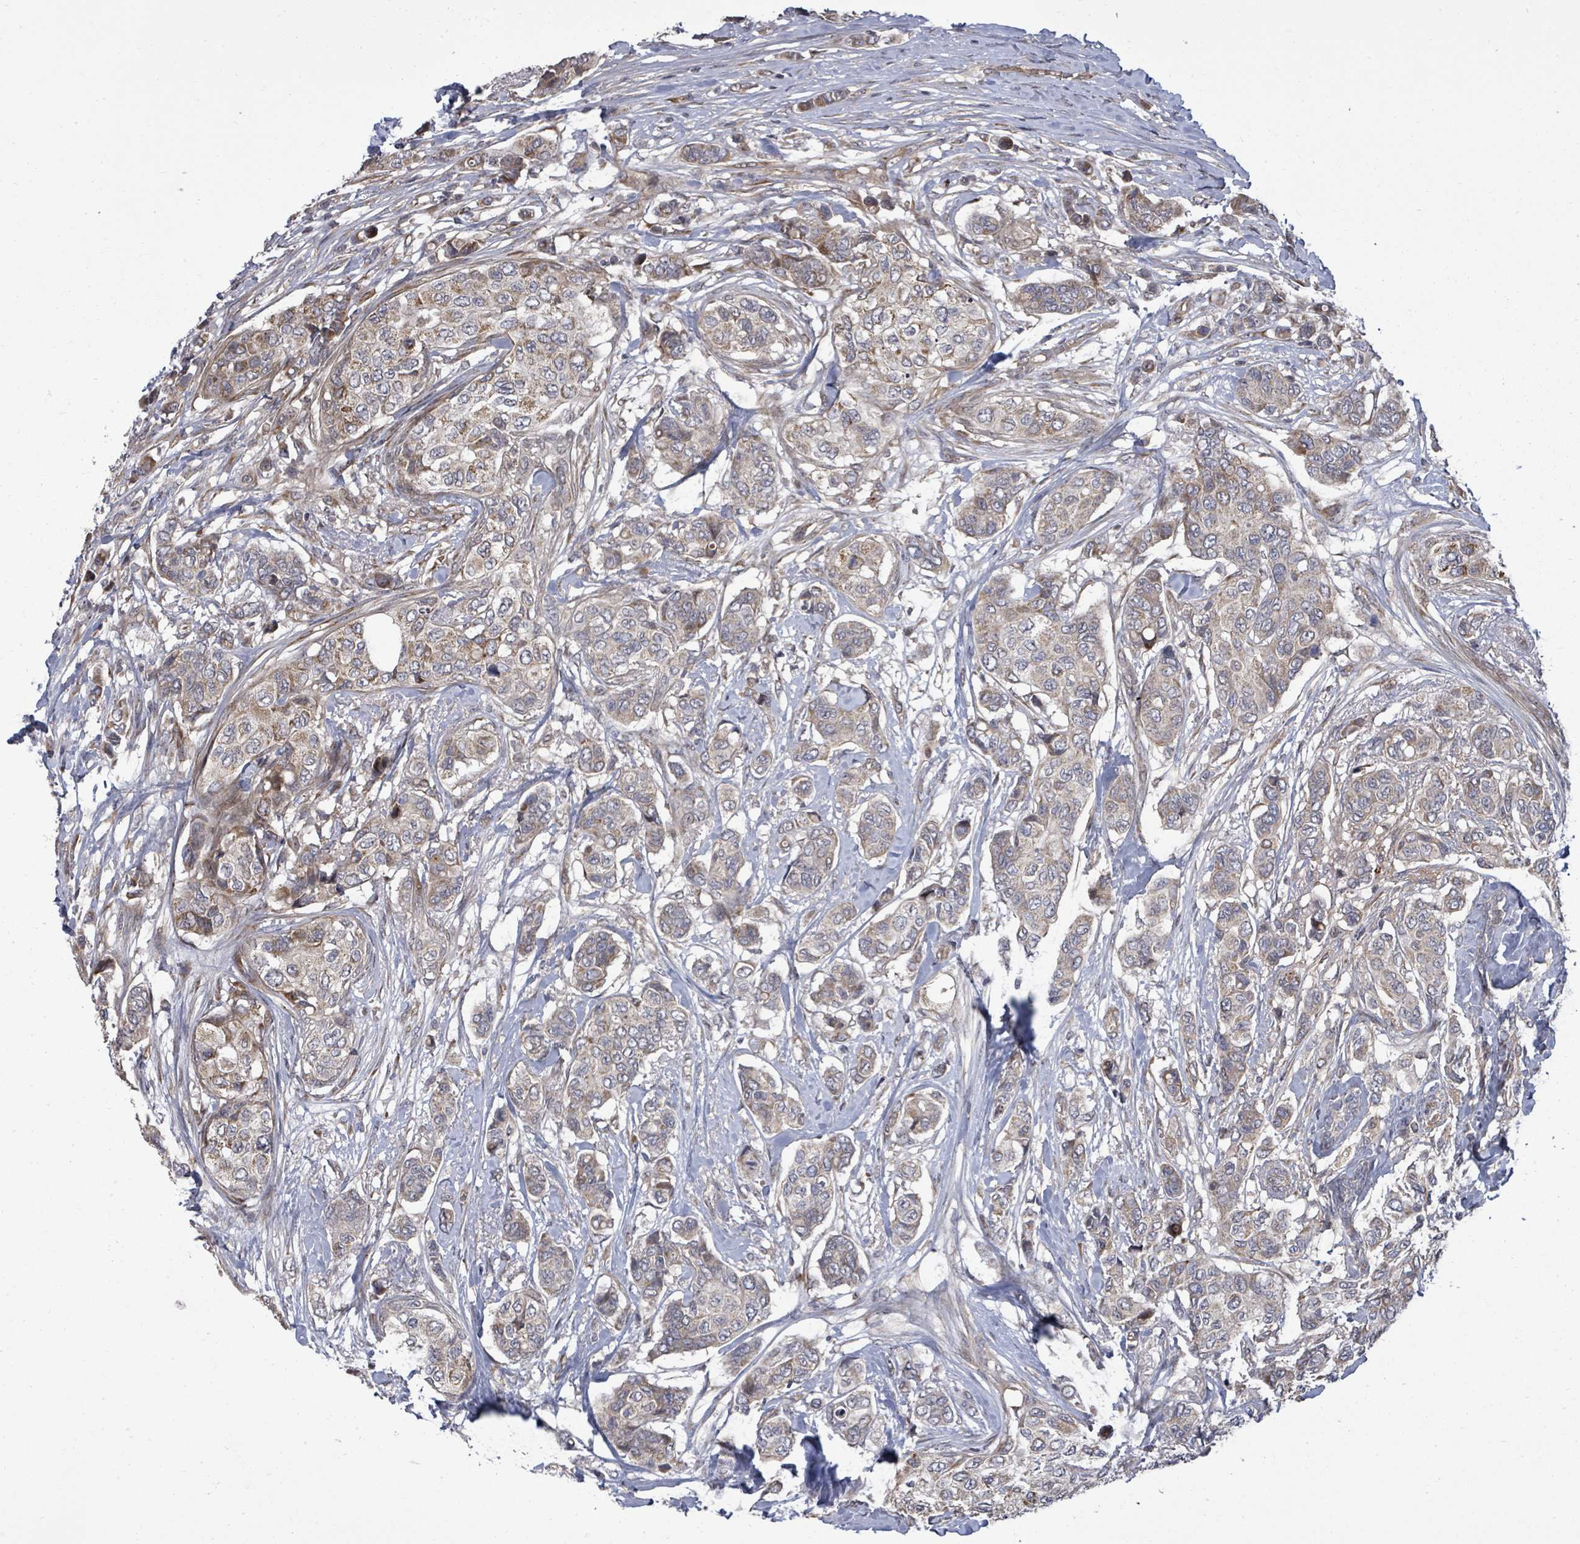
{"staining": {"intensity": "weak", "quantity": ">75%", "location": "cytoplasmic/membranous"}, "tissue": "breast cancer", "cell_type": "Tumor cells", "image_type": "cancer", "snomed": [{"axis": "morphology", "description": "Lobular carcinoma"}, {"axis": "topography", "description": "Breast"}], "caption": "A high-resolution micrograph shows immunohistochemistry staining of breast lobular carcinoma, which demonstrates weak cytoplasmic/membranous expression in about >75% of tumor cells.", "gene": "KRTAP27-1", "patient": {"sex": "female", "age": 51}}